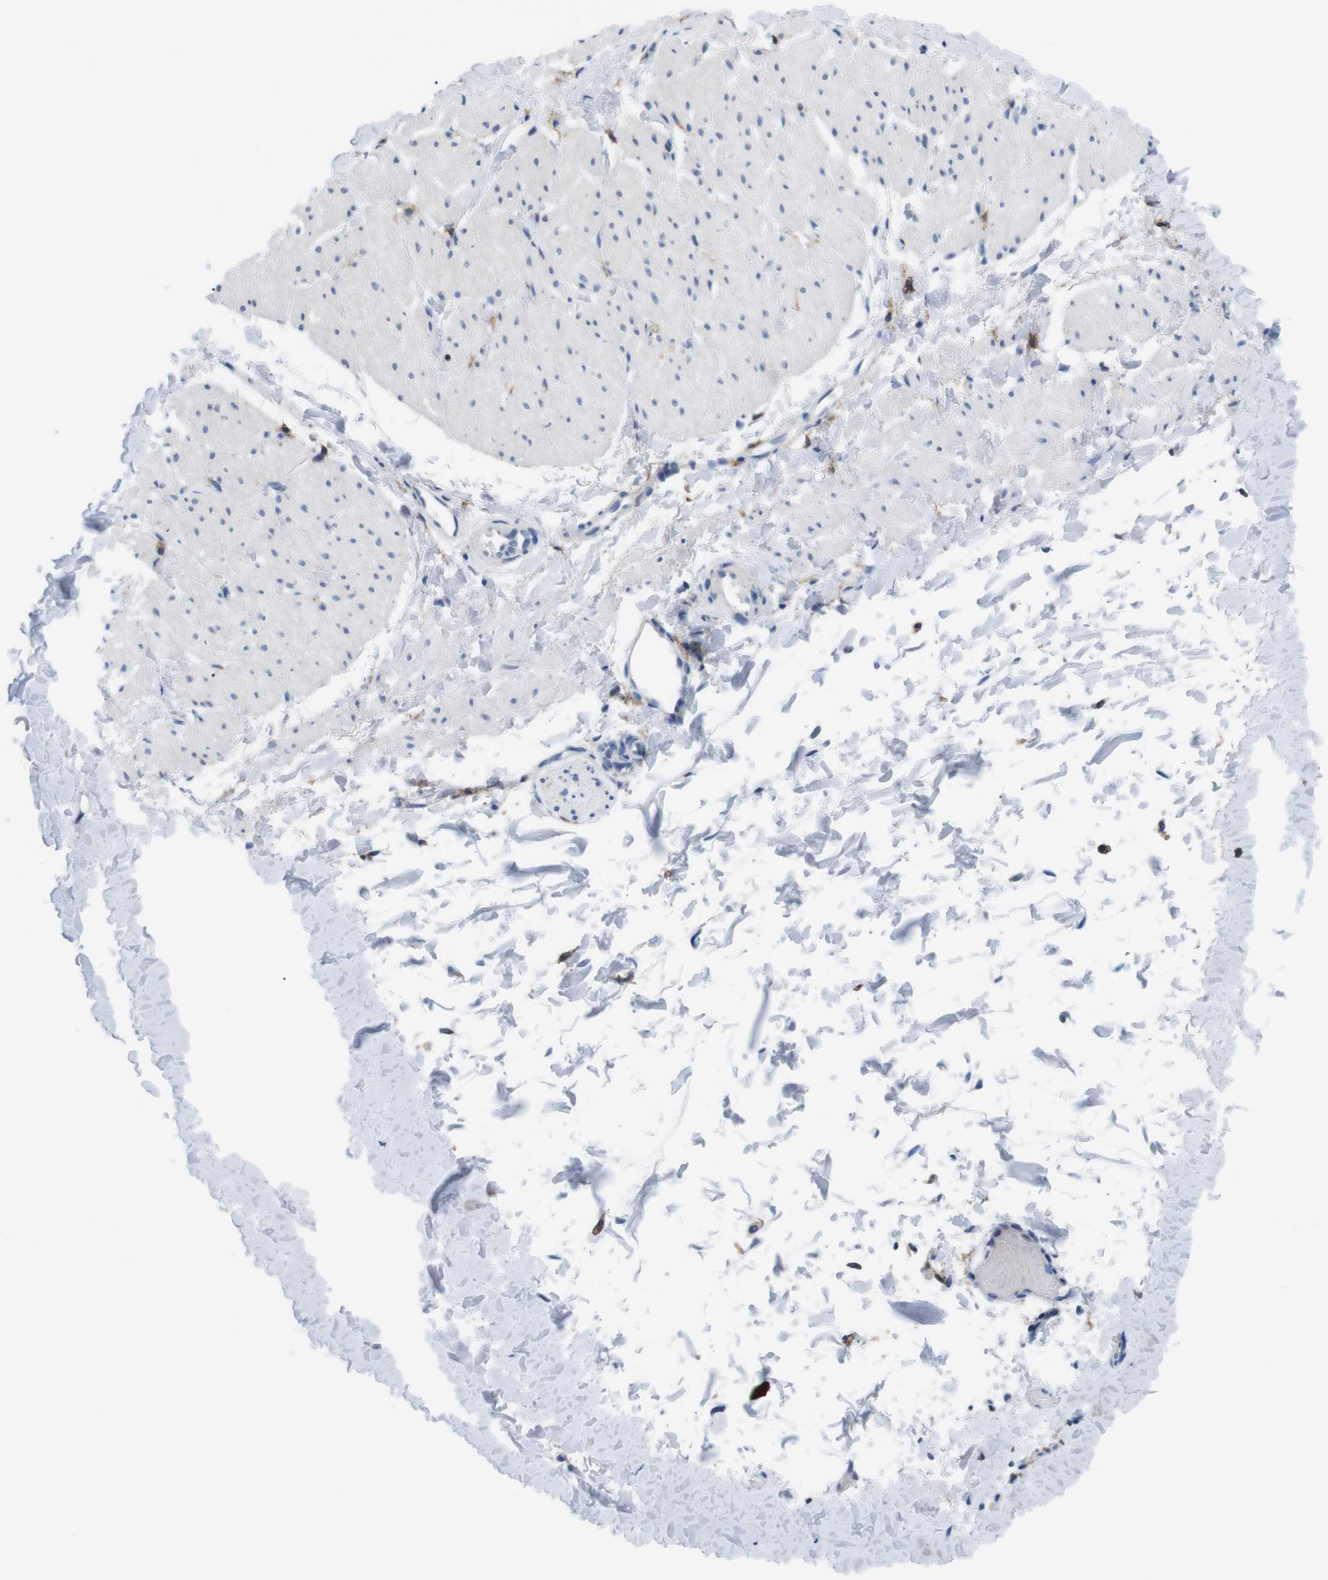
{"staining": {"intensity": "negative", "quantity": "none", "location": "none"}, "tissue": "smooth muscle", "cell_type": "Smooth muscle cells", "image_type": "normal", "snomed": [{"axis": "morphology", "description": "Normal tissue, NOS"}, {"axis": "topography", "description": "Smooth muscle"}], "caption": "Immunohistochemistry image of benign smooth muscle: smooth muscle stained with DAB shows no significant protein positivity in smooth muscle cells.", "gene": "CD300C", "patient": {"sex": "male", "age": 16}}